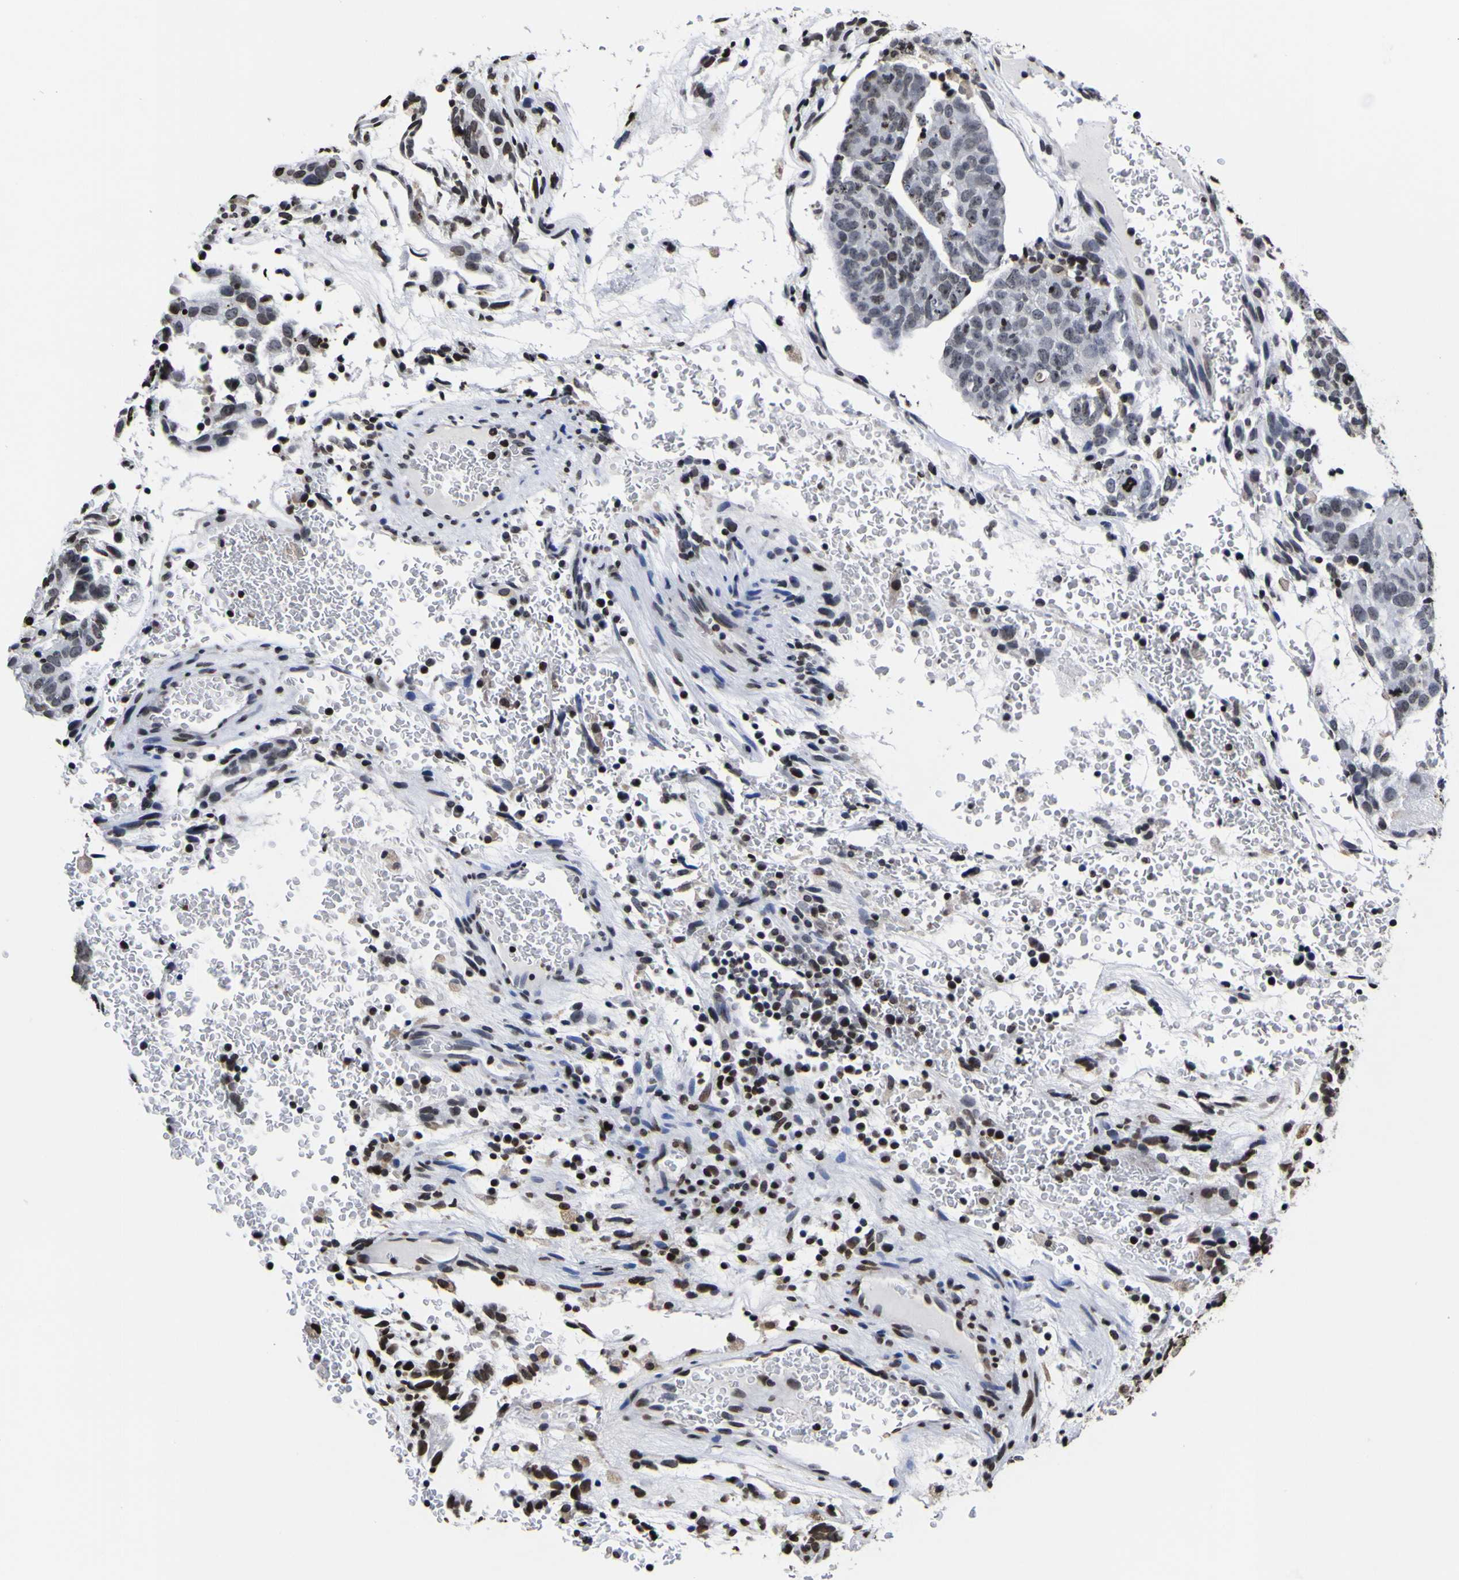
{"staining": {"intensity": "moderate", "quantity": "25%-75%", "location": "nuclear"}, "tissue": "testis cancer", "cell_type": "Tumor cells", "image_type": "cancer", "snomed": [{"axis": "morphology", "description": "Seminoma, NOS"}, {"axis": "morphology", "description": "Carcinoma, Embryonal, NOS"}, {"axis": "topography", "description": "Testis"}], "caption": "Testis cancer stained with DAB immunohistochemistry (IHC) reveals medium levels of moderate nuclear expression in about 25%-75% of tumor cells.", "gene": "PIAS1", "patient": {"sex": "male", "age": 52}}